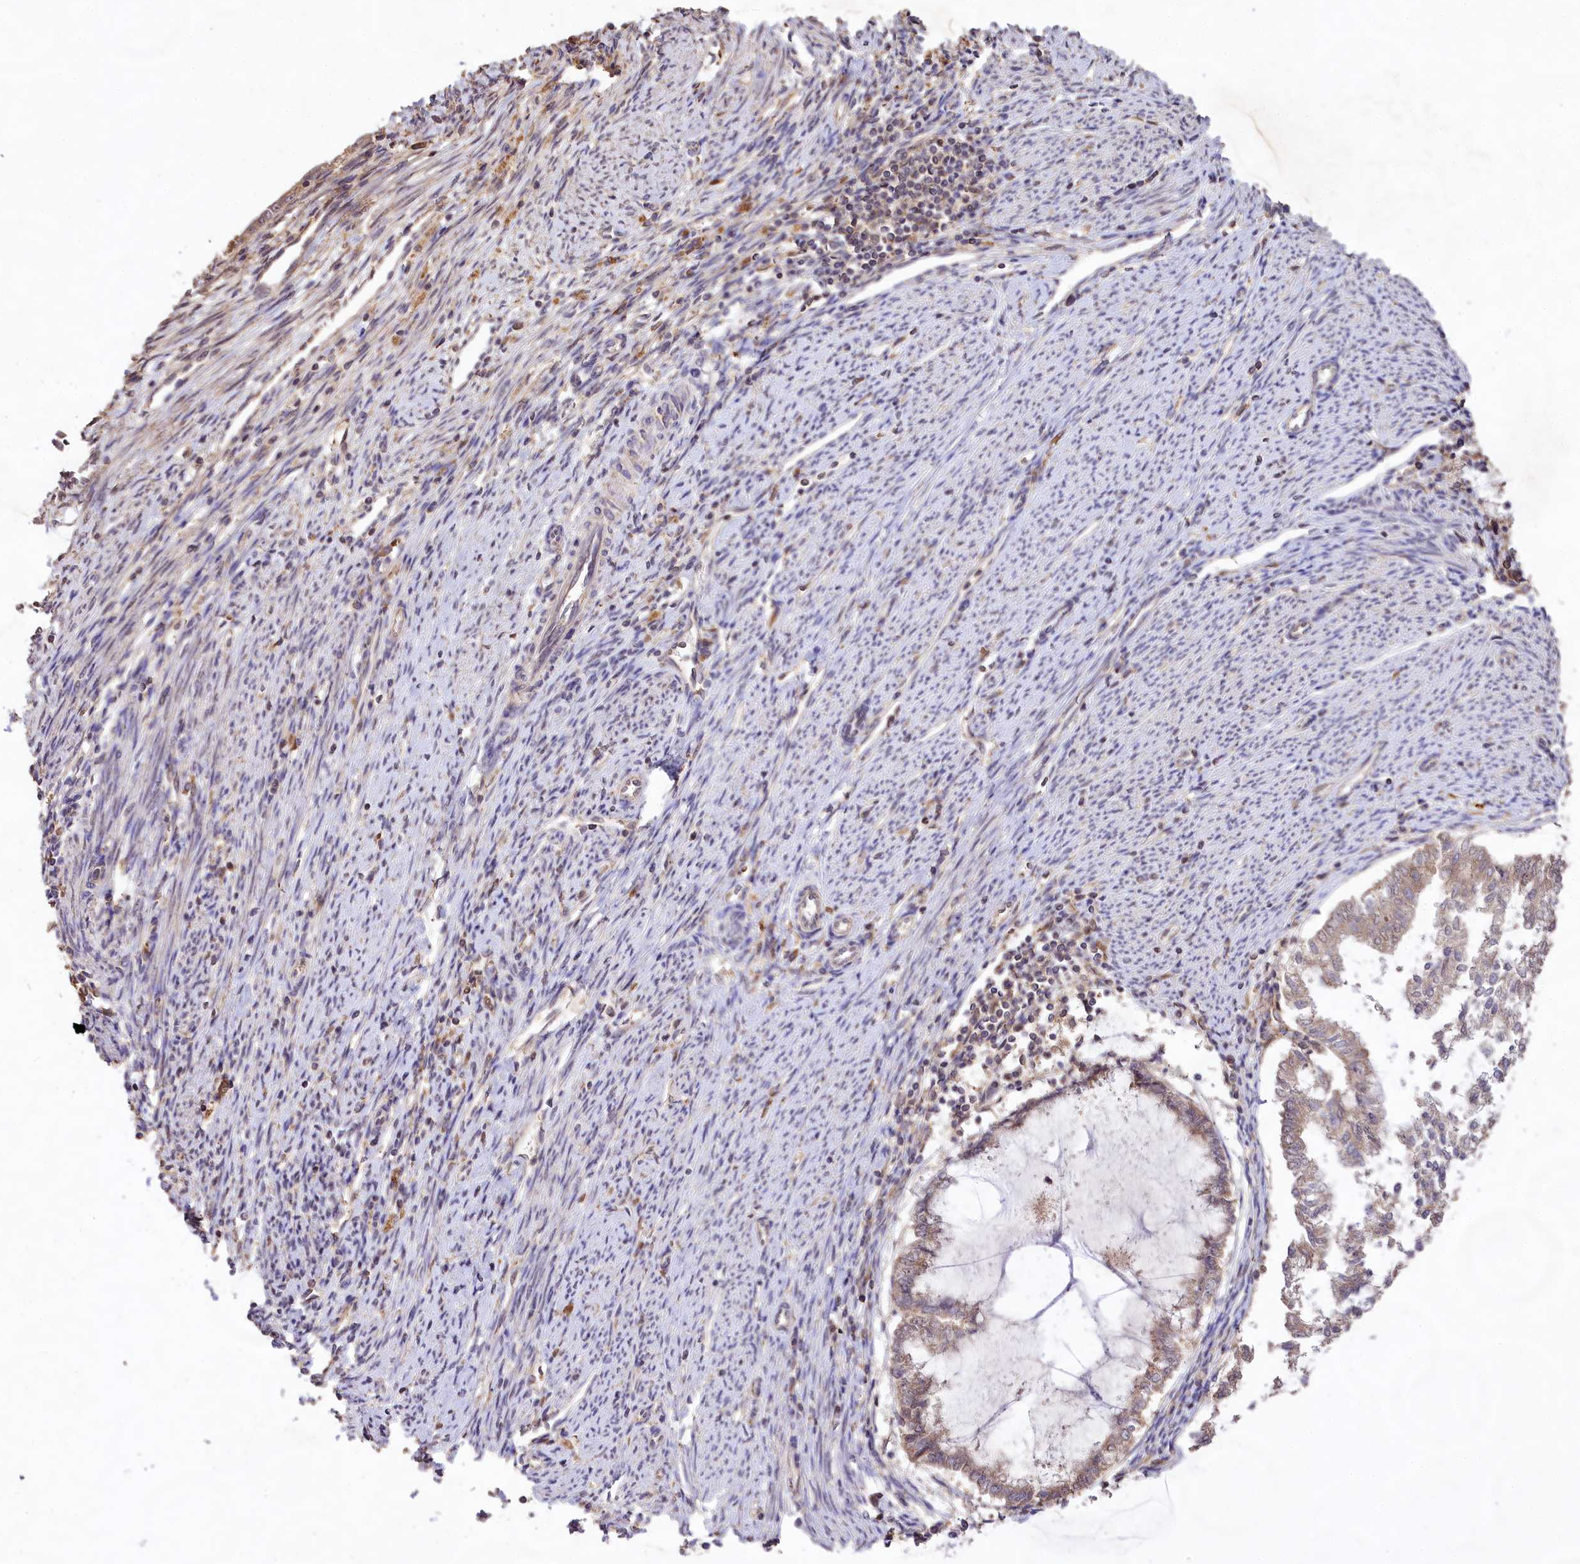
{"staining": {"intensity": "weak", "quantity": "25%-75%", "location": "cytoplasmic/membranous,nuclear"}, "tissue": "endometrial cancer", "cell_type": "Tumor cells", "image_type": "cancer", "snomed": [{"axis": "morphology", "description": "Adenocarcinoma, NOS"}, {"axis": "topography", "description": "Endometrium"}], "caption": "There is low levels of weak cytoplasmic/membranous and nuclear expression in tumor cells of adenocarcinoma (endometrial), as demonstrated by immunohistochemical staining (brown color).", "gene": "RRP8", "patient": {"sex": "female", "age": 79}}